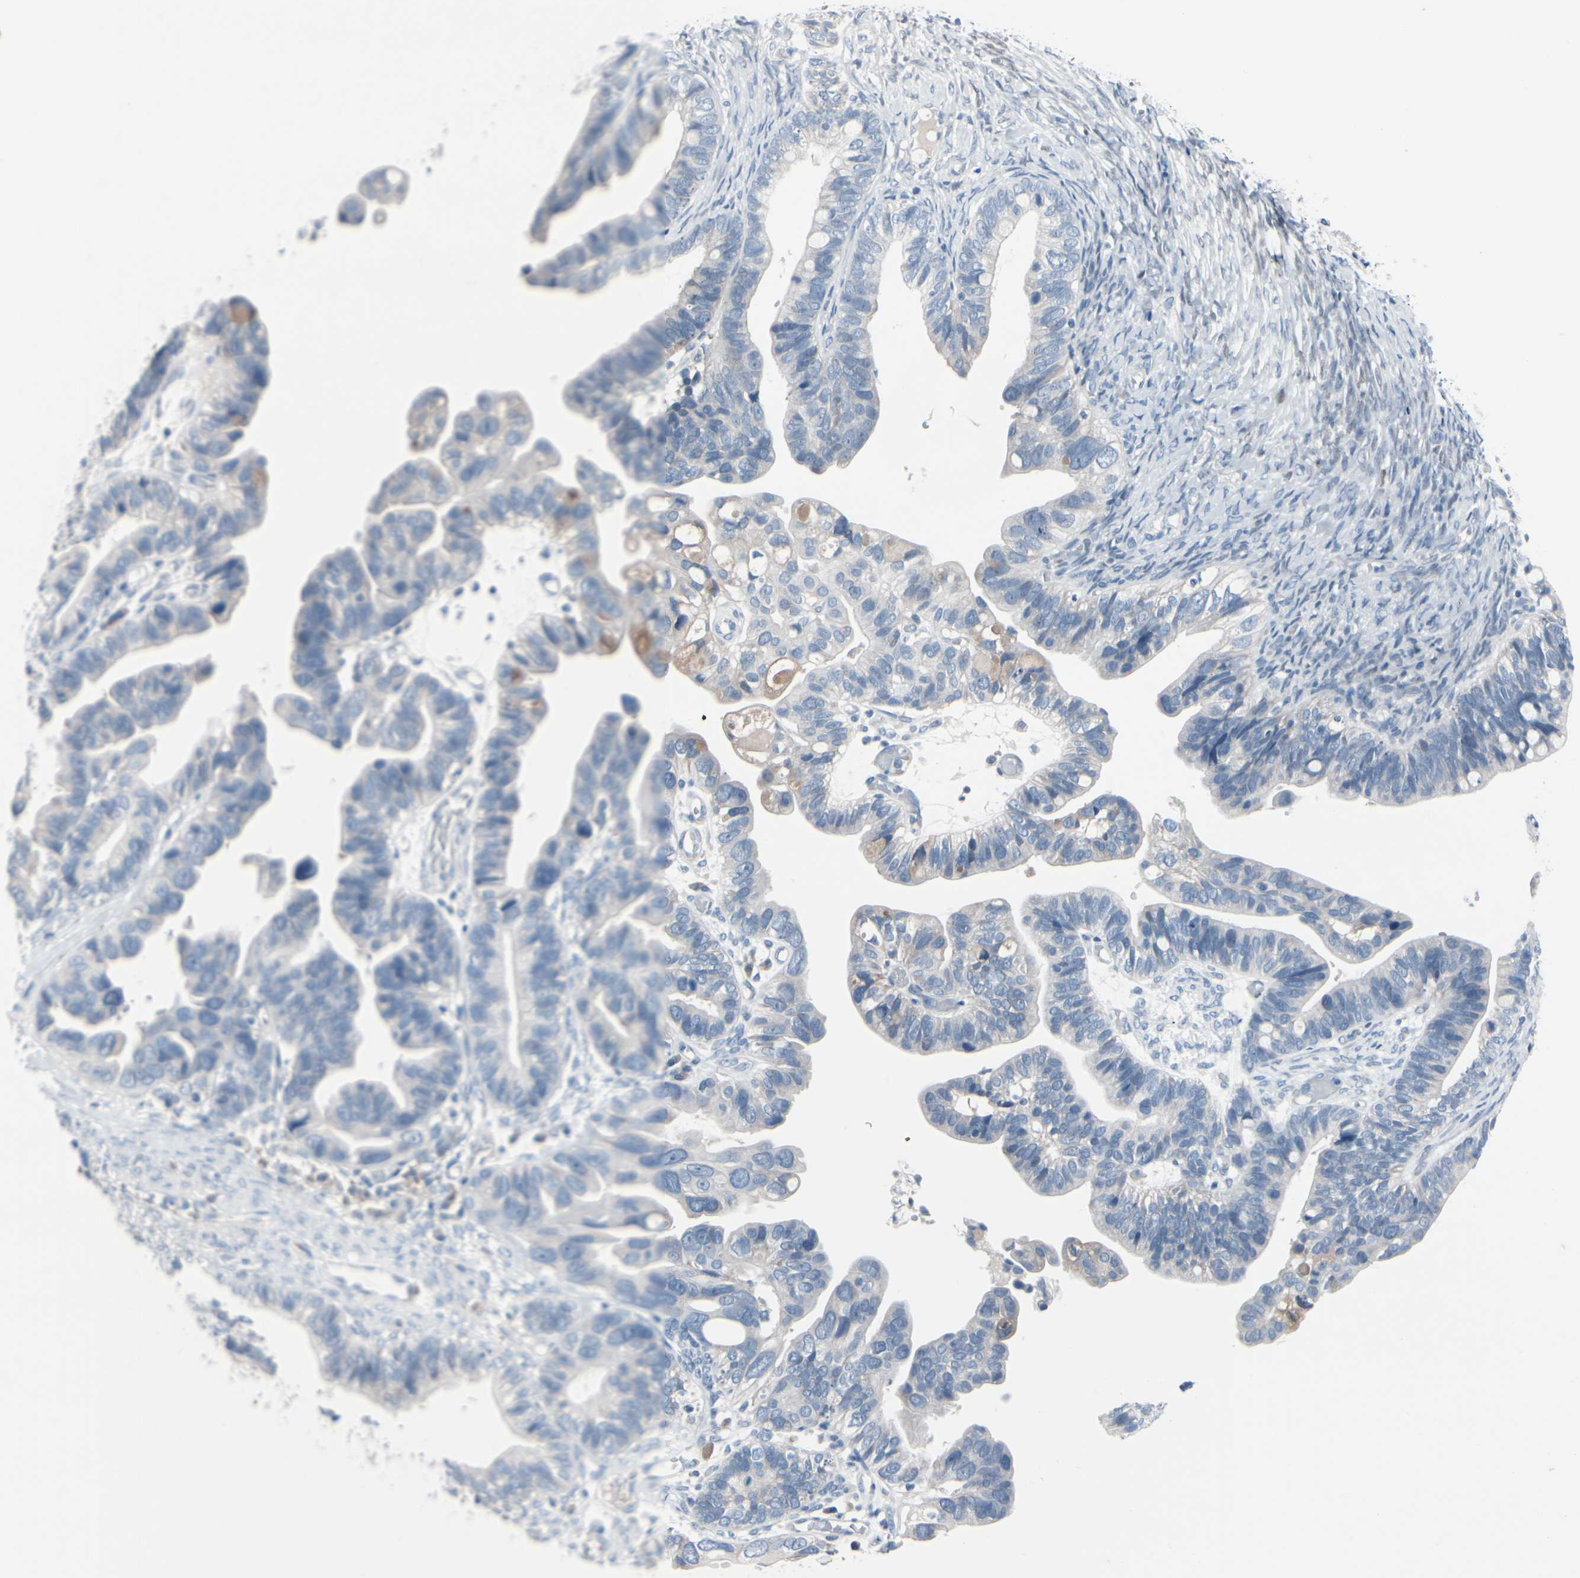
{"staining": {"intensity": "negative", "quantity": "none", "location": "none"}, "tissue": "ovarian cancer", "cell_type": "Tumor cells", "image_type": "cancer", "snomed": [{"axis": "morphology", "description": "Cystadenocarcinoma, serous, NOS"}, {"axis": "topography", "description": "Ovary"}], "caption": "An image of serous cystadenocarcinoma (ovarian) stained for a protein exhibits no brown staining in tumor cells. (Brightfield microscopy of DAB immunohistochemistry at high magnification).", "gene": "PGR", "patient": {"sex": "female", "age": 56}}